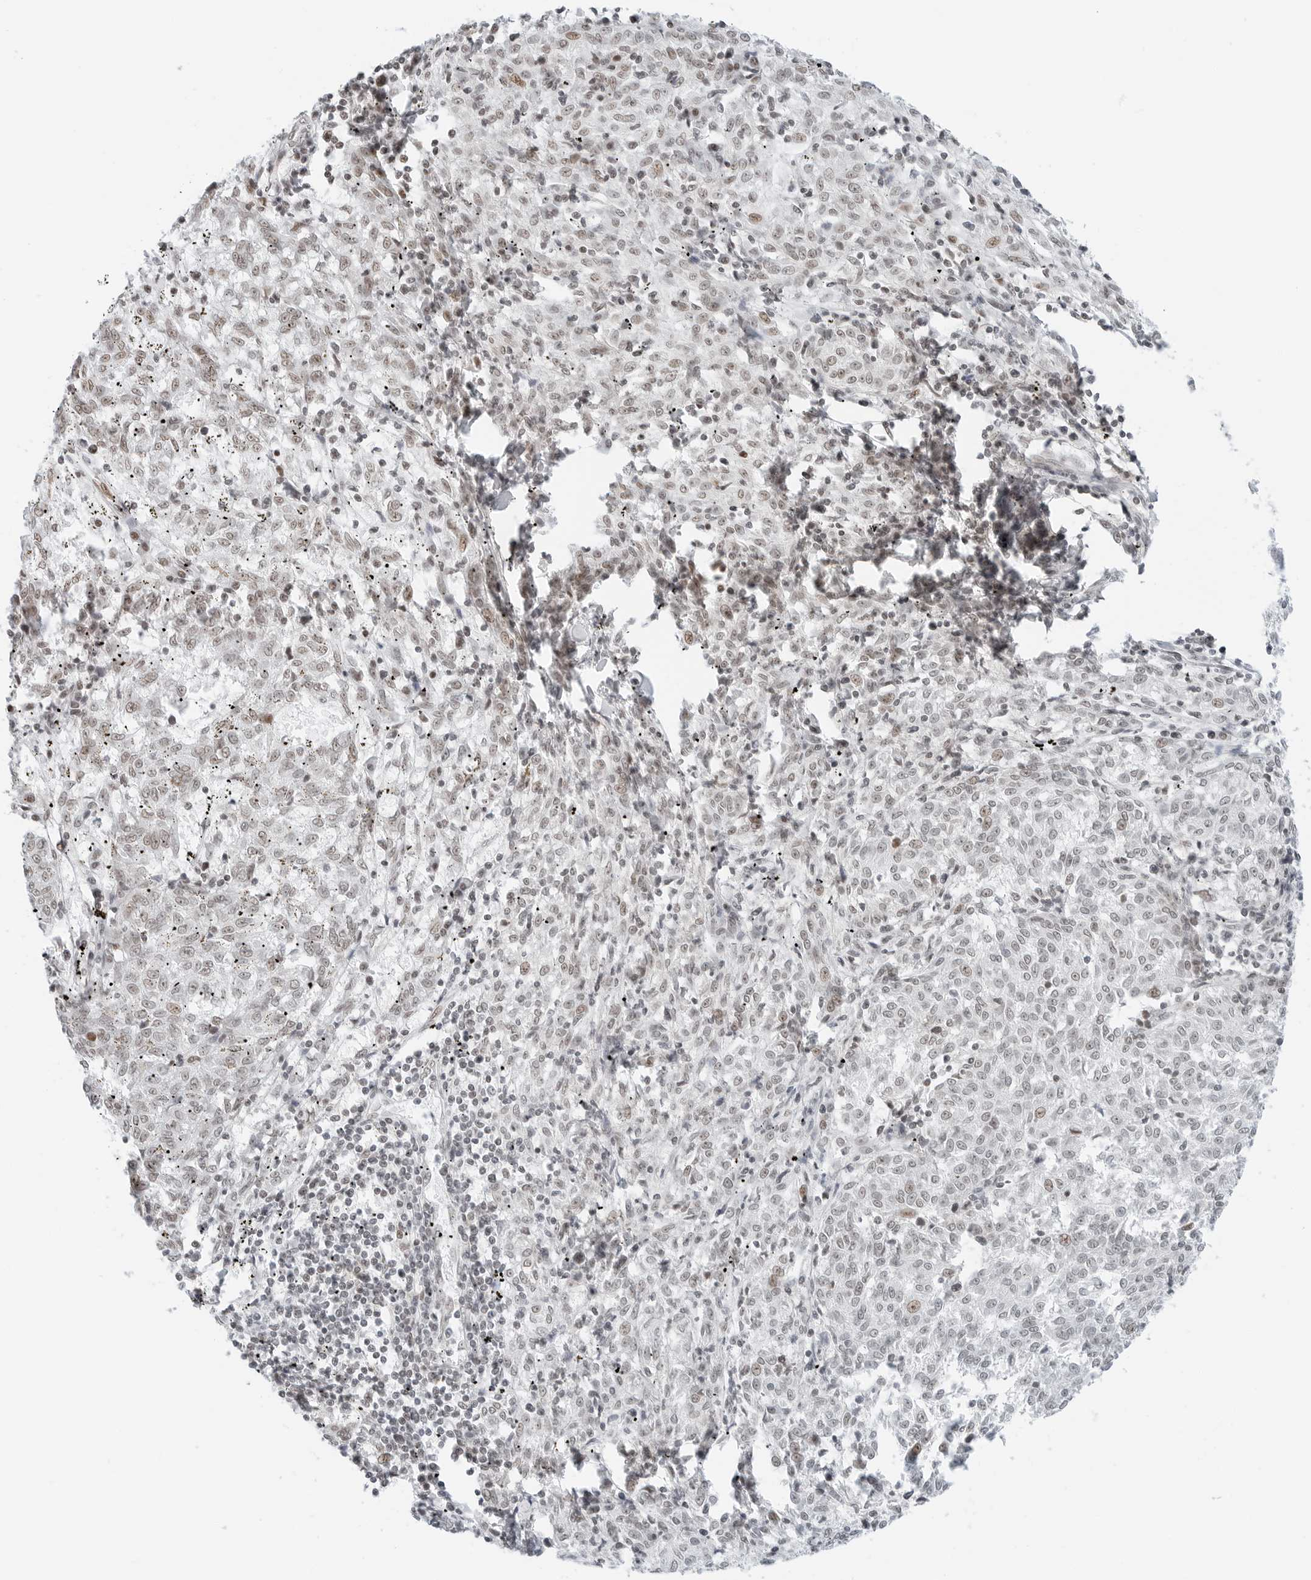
{"staining": {"intensity": "weak", "quantity": "<25%", "location": "nuclear"}, "tissue": "melanoma", "cell_type": "Tumor cells", "image_type": "cancer", "snomed": [{"axis": "morphology", "description": "Malignant melanoma, NOS"}, {"axis": "topography", "description": "Skin"}], "caption": "A high-resolution photomicrograph shows IHC staining of melanoma, which exhibits no significant expression in tumor cells.", "gene": "CRTC2", "patient": {"sex": "female", "age": 72}}